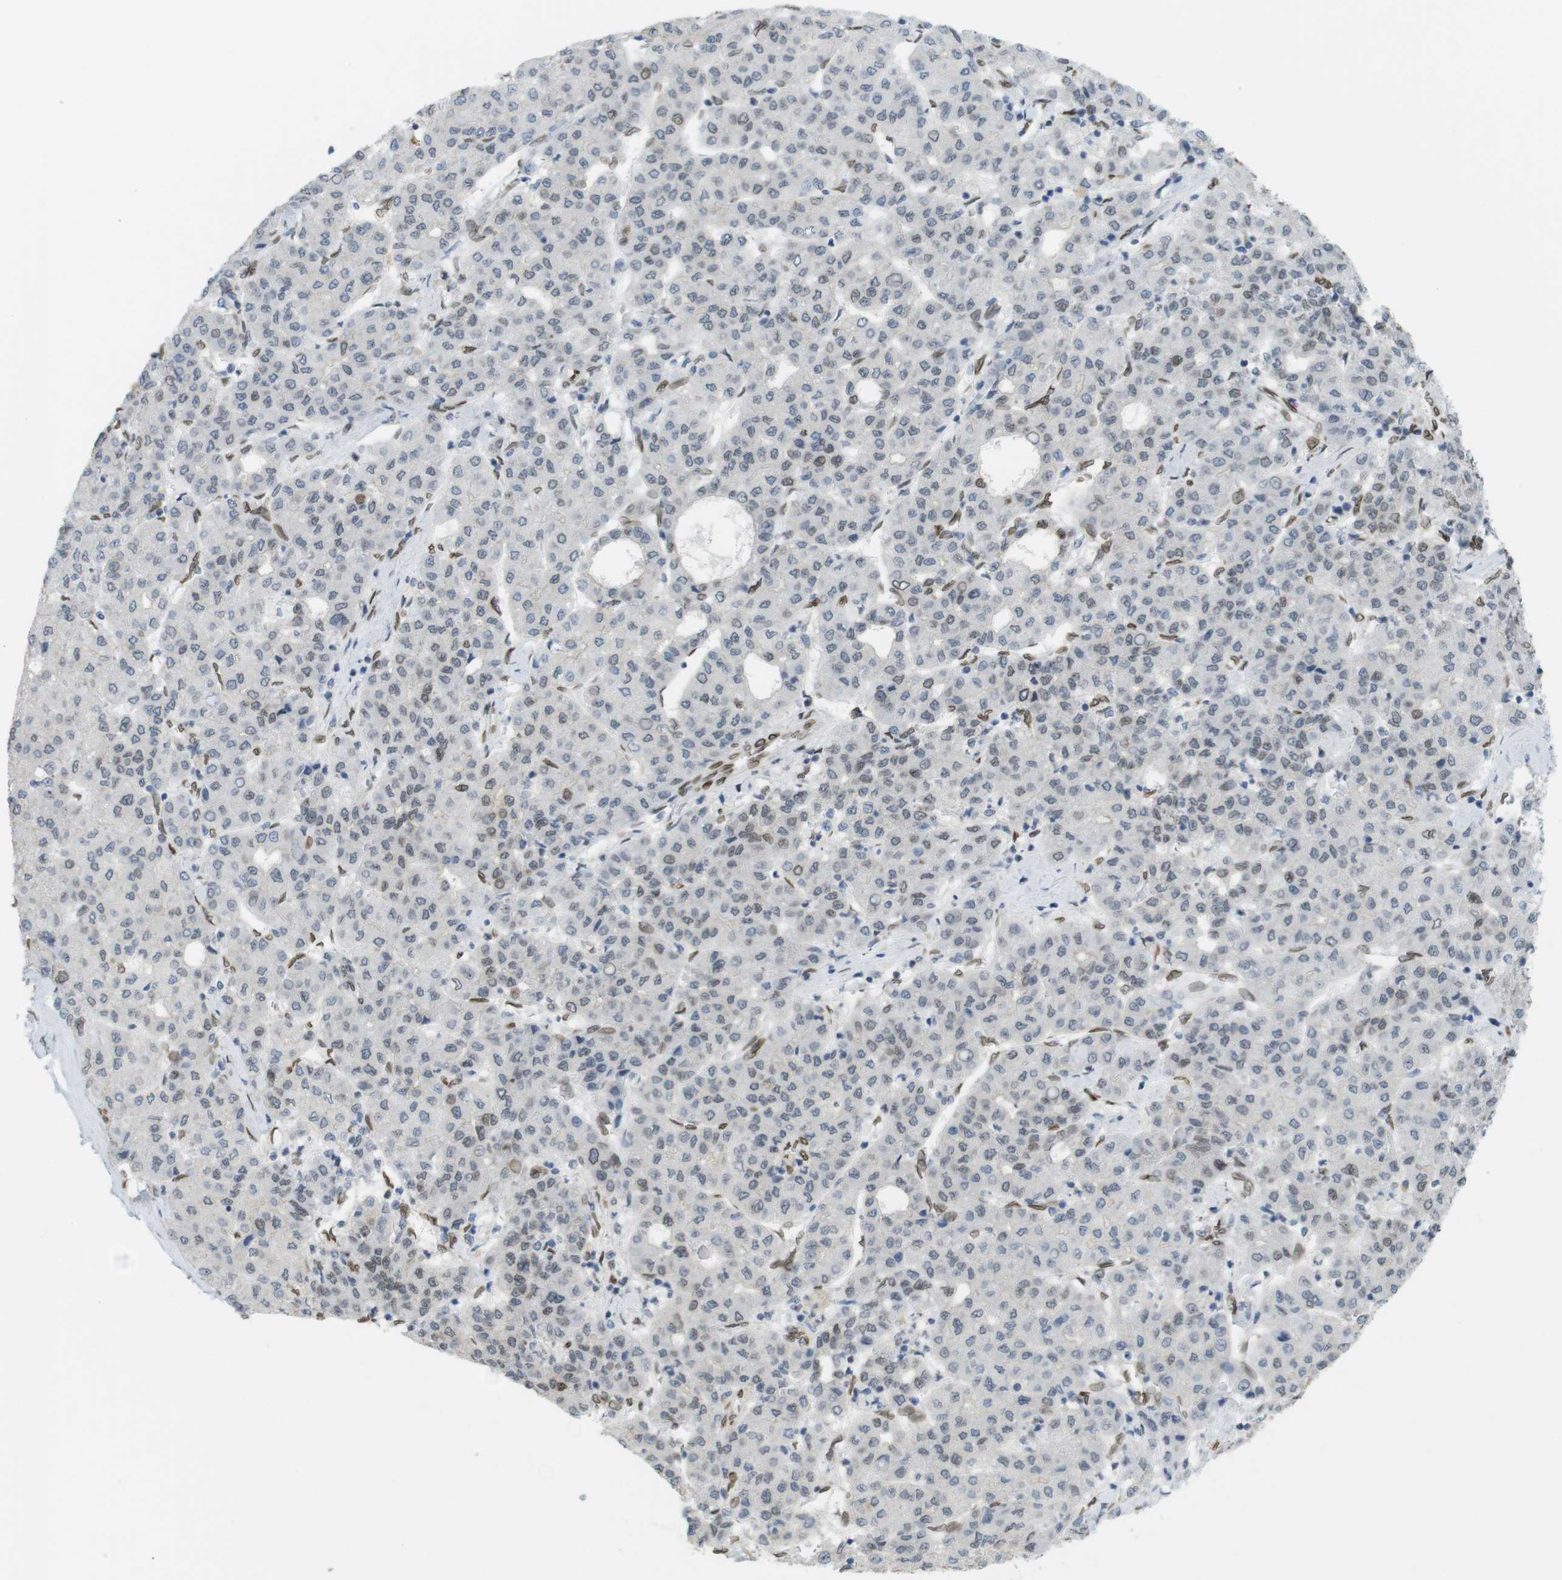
{"staining": {"intensity": "moderate", "quantity": "<25%", "location": "cytoplasmic/membranous,nuclear"}, "tissue": "liver cancer", "cell_type": "Tumor cells", "image_type": "cancer", "snomed": [{"axis": "morphology", "description": "Carcinoma, Hepatocellular, NOS"}, {"axis": "topography", "description": "Liver"}], "caption": "Protein staining displays moderate cytoplasmic/membranous and nuclear expression in approximately <25% of tumor cells in liver cancer (hepatocellular carcinoma).", "gene": "ARL6IP6", "patient": {"sex": "male", "age": 65}}